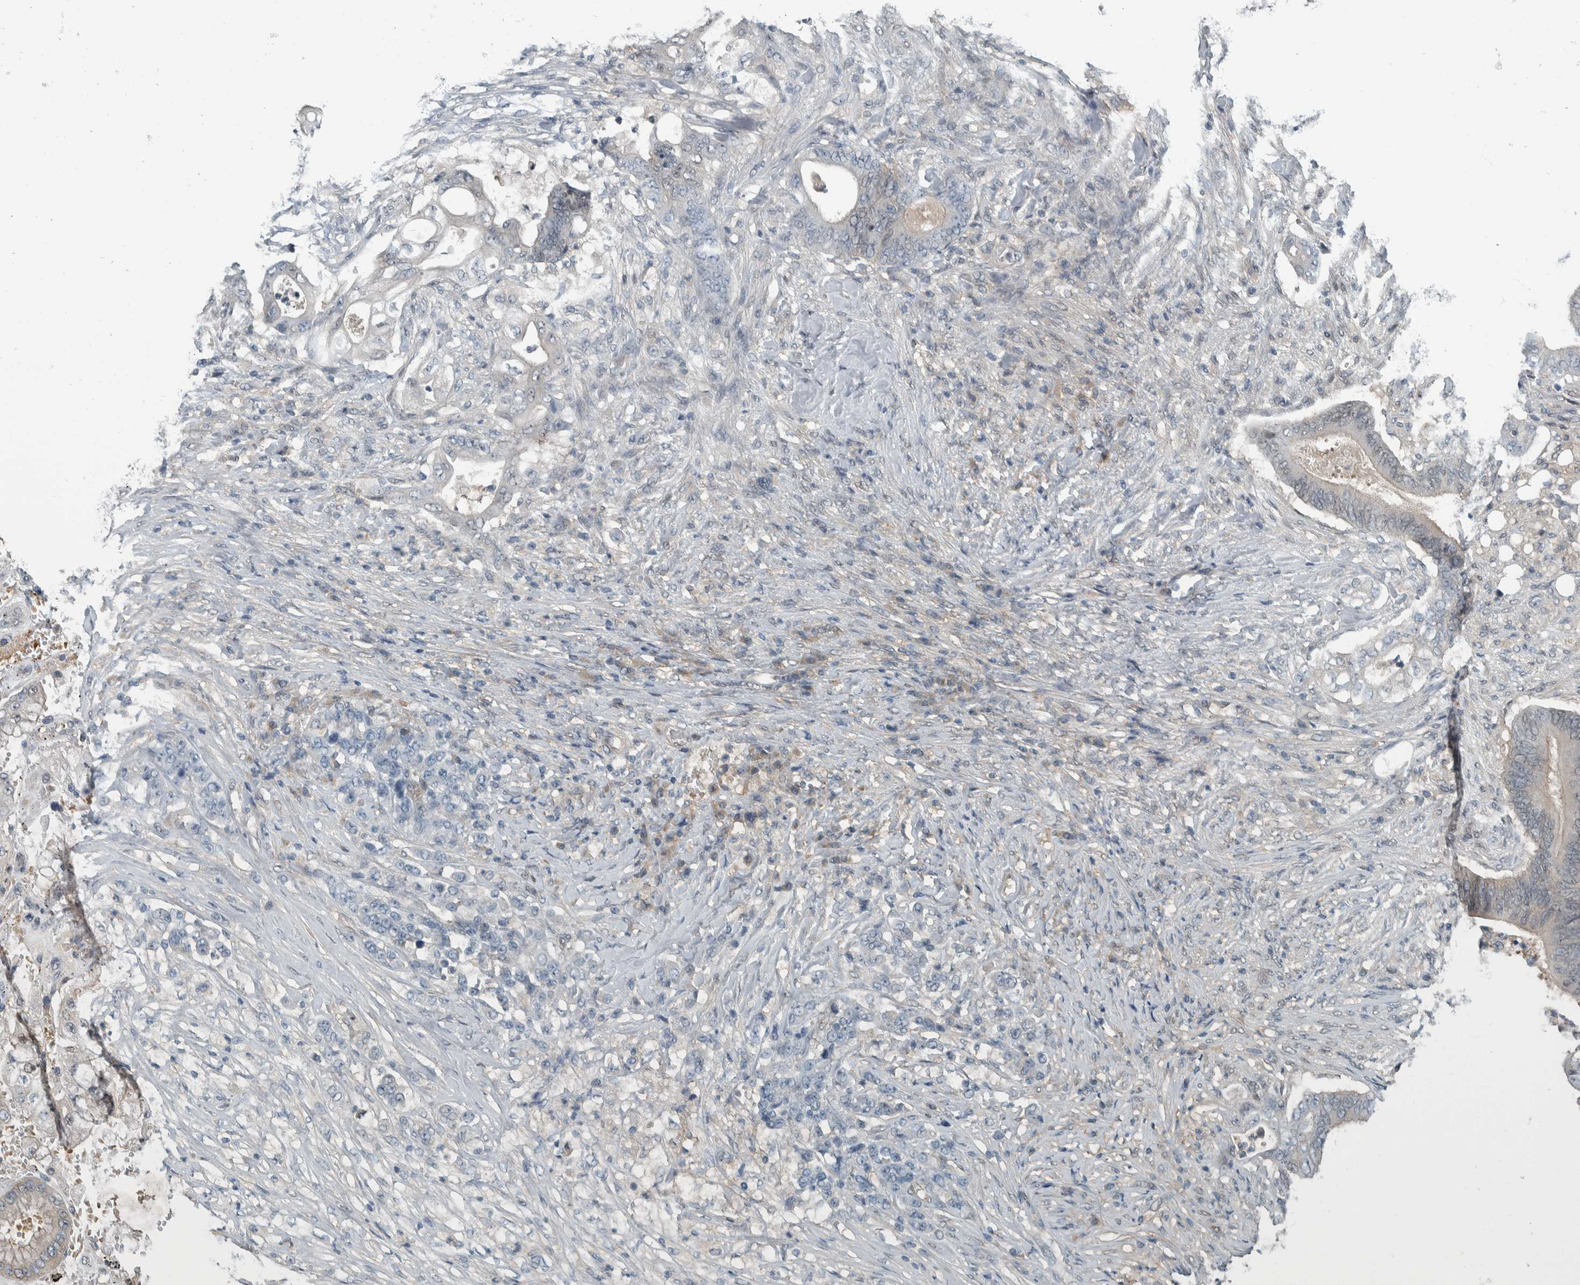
{"staining": {"intensity": "negative", "quantity": "none", "location": "none"}, "tissue": "stomach cancer", "cell_type": "Tumor cells", "image_type": "cancer", "snomed": [{"axis": "morphology", "description": "Adenocarcinoma, NOS"}, {"axis": "topography", "description": "Stomach"}], "caption": "The micrograph shows no significant positivity in tumor cells of stomach cancer (adenocarcinoma).", "gene": "ALAD", "patient": {"sex": "female", "age": 73}}